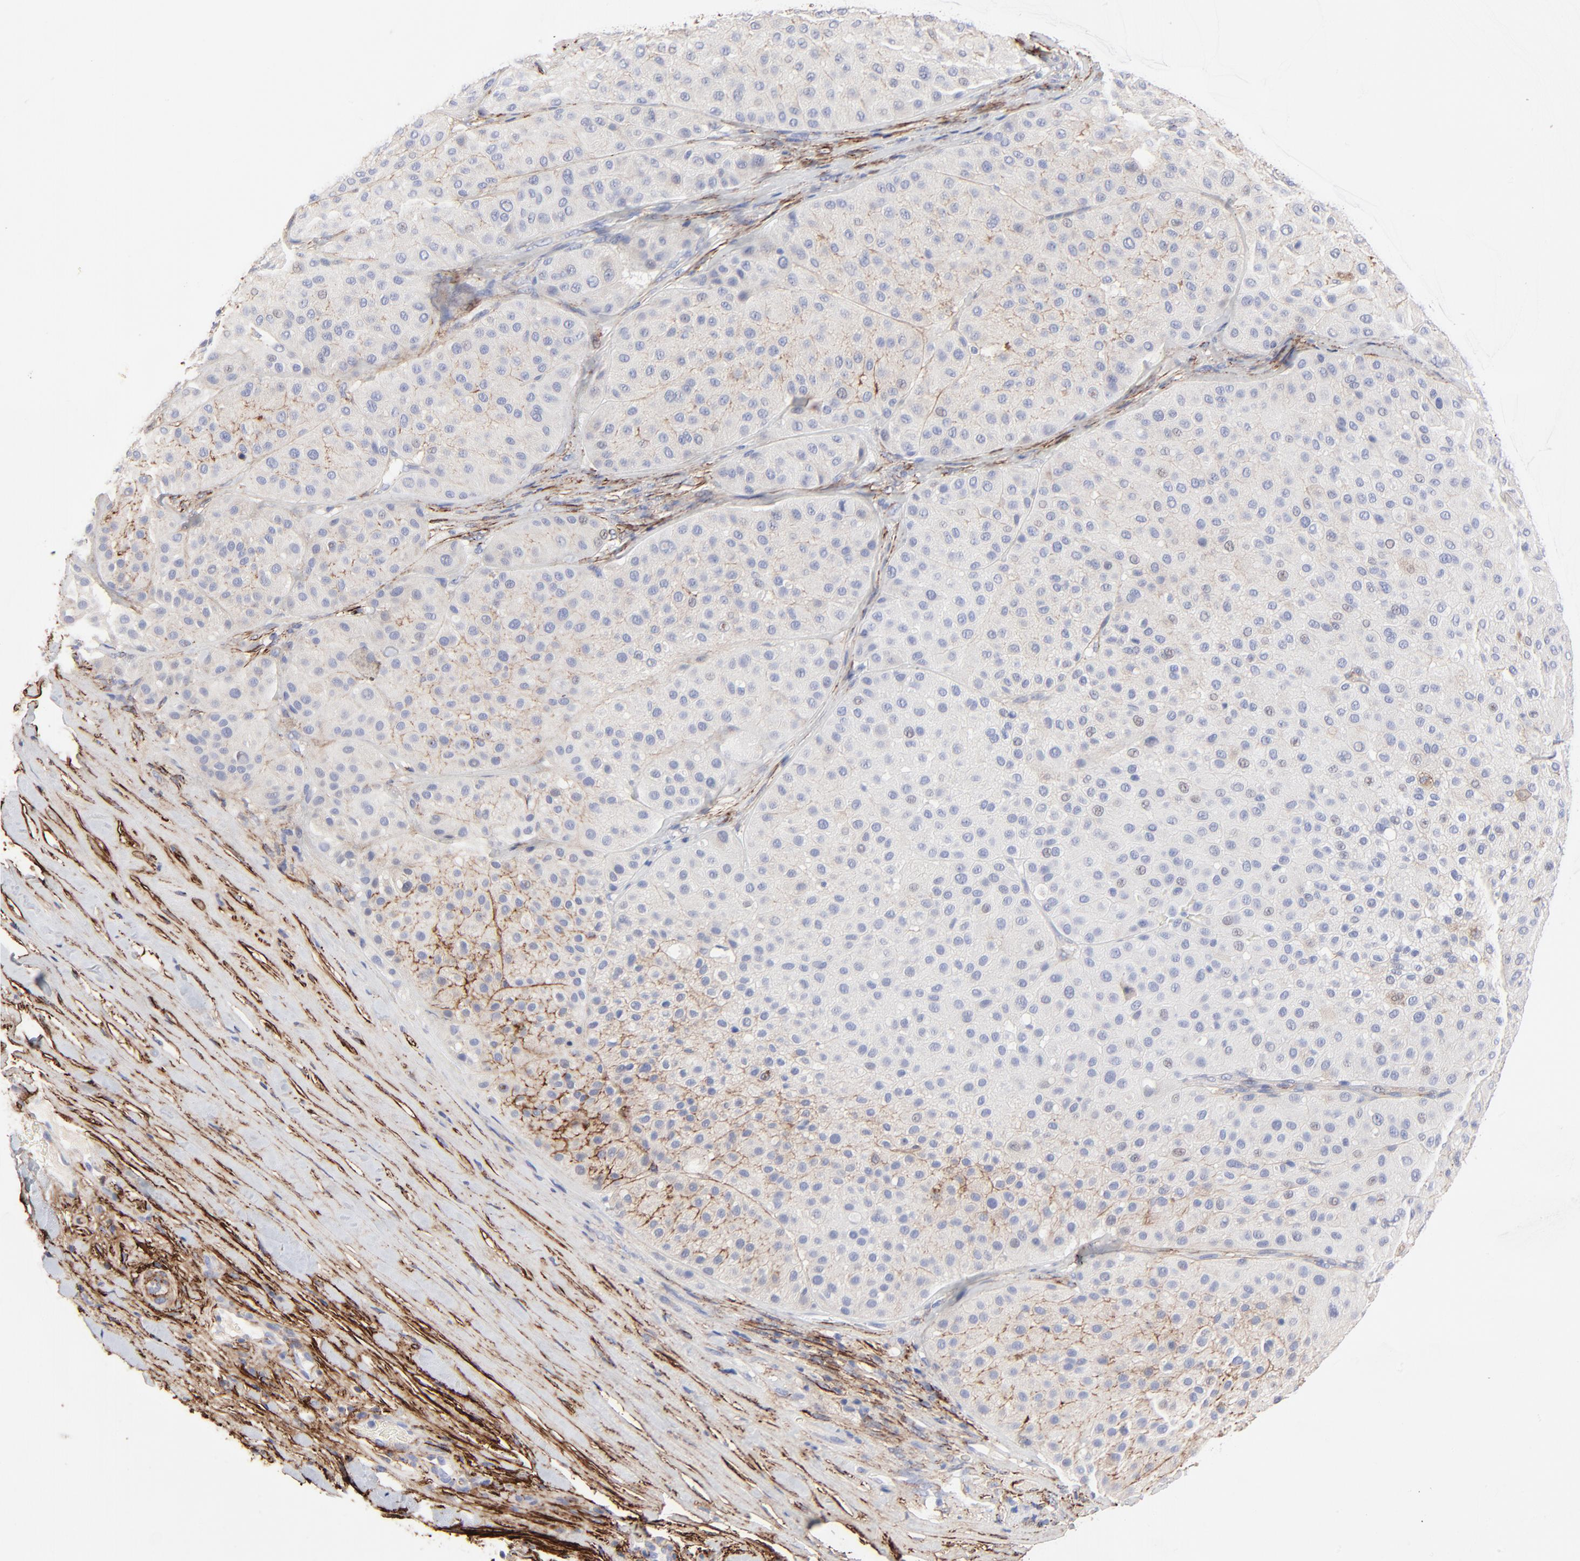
{"staining": {"intensity": "negative", "quantity": "none", "location": "none"}, "tissue": "melanoma", "cell_type": "Tumor cells", "image_type": "cancer", "snomed": [{"axis": "morphology", "description": "Normal tissue, NOS"}, {"axis": "morphology", "description": "Malignant melanoma, Metastatic site"}, {"axis": "topography", "description": "Skin"}], "caption": "Tumor cells are negative for brown protein staining in malignant melanoma (metastatic site). (Brightfield microscopy of DAB (3,3'-diaminobenzidine) IHC at high magnification).", "gene": "FBLN2", "patient": {"sex": "male", "age": 41}}